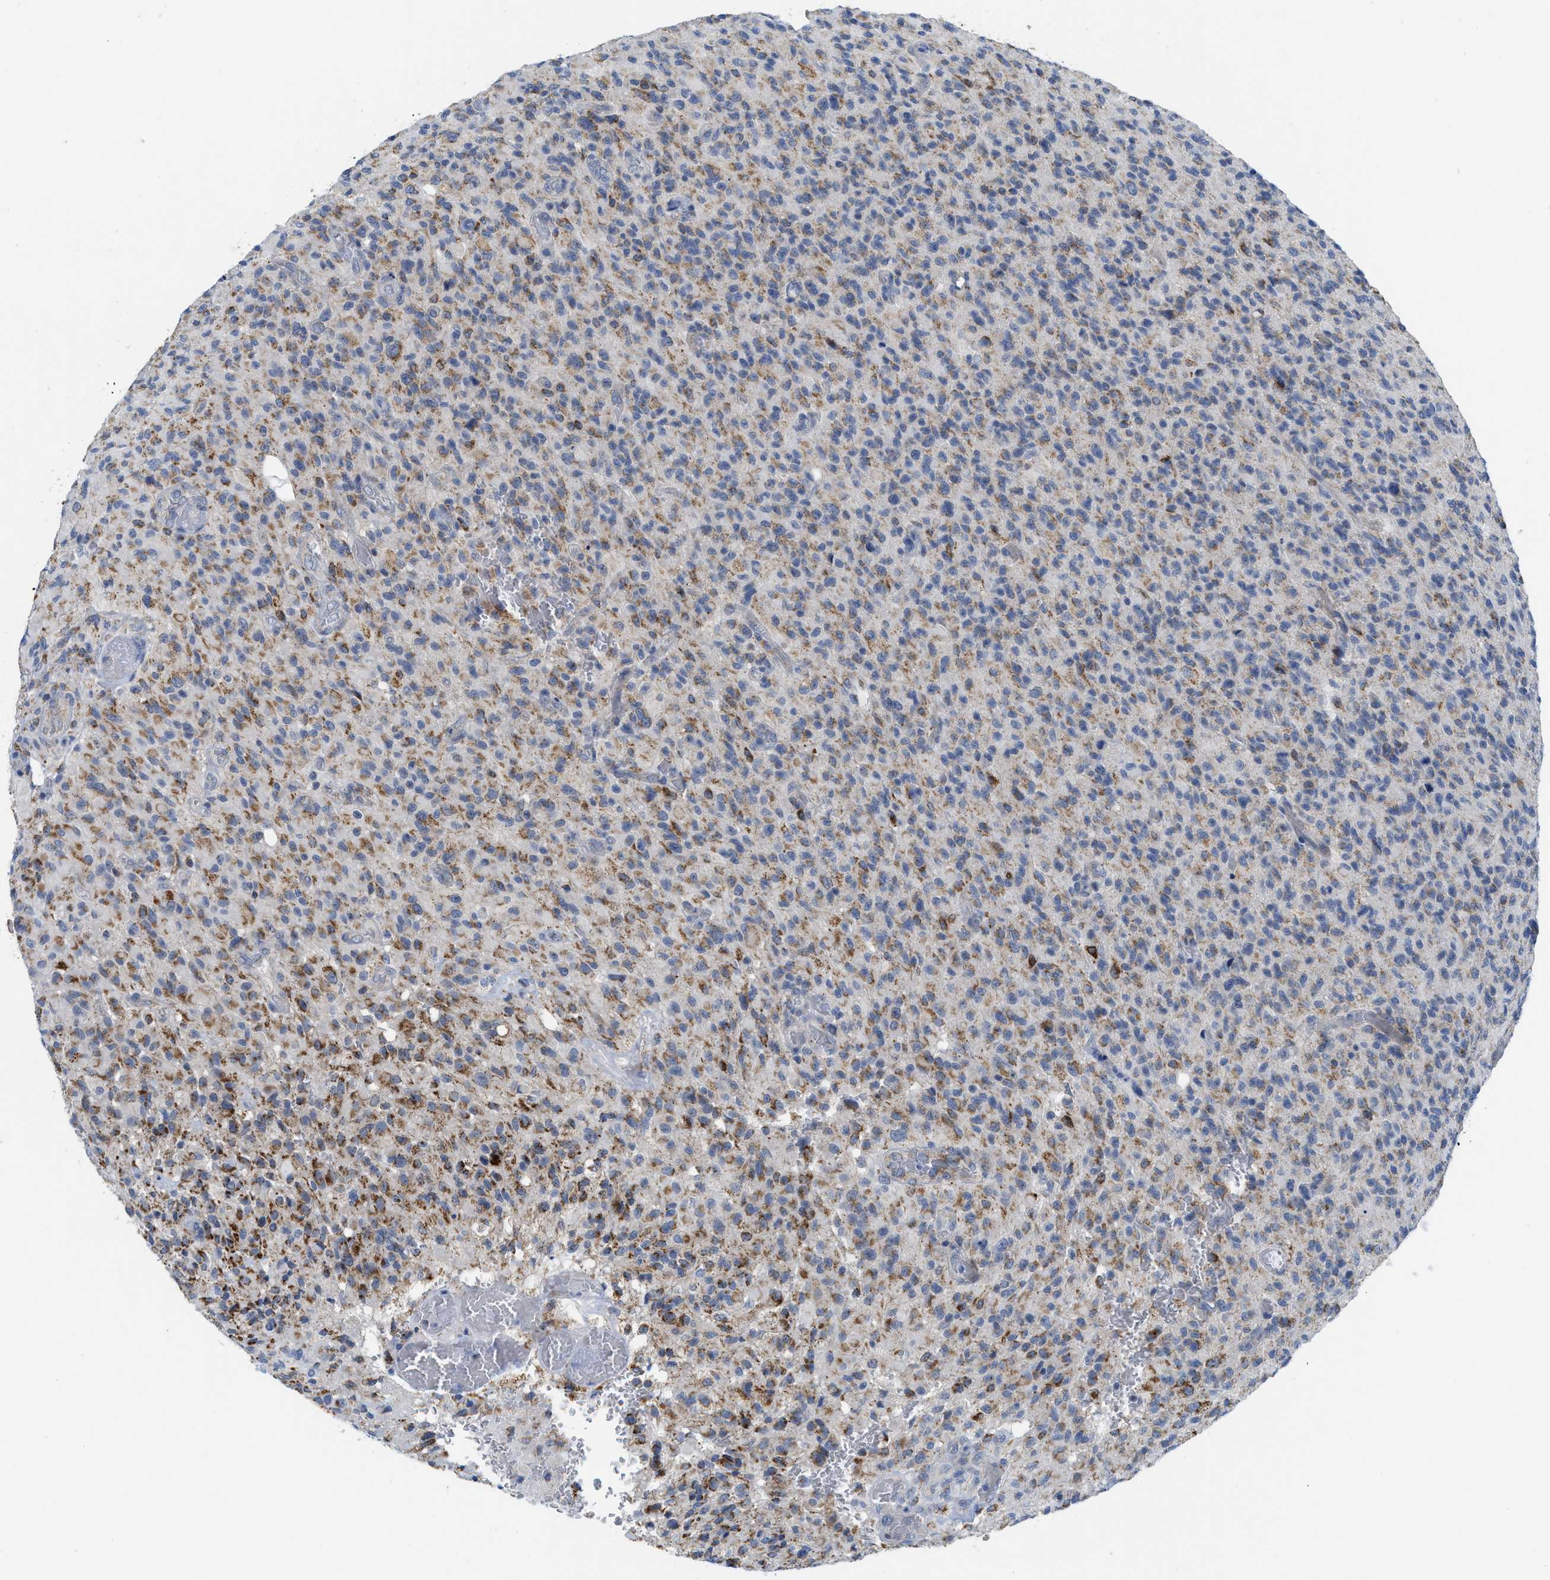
{"staining": {"intensity": "moderate", "quantity": "25%-75%", "location": "cytoplasmic/membranous"}, "tissue": "glioma", "cell_type": "Tumor cells", "image_type": "cancer", "snomed": [{"axis": "morphology", "description": "Glioma, malignant, High grade"}, {"axis": "topography", "description": "Brain"}], "caption": "This is a photomicrograph of IHC staining of malignant glioma (high-grade), which shows moderate staining in the cytoplasmic/membranous of tumor cells.", "gene": "GATD3", "patient": {"sex": "male", "age": 71}}